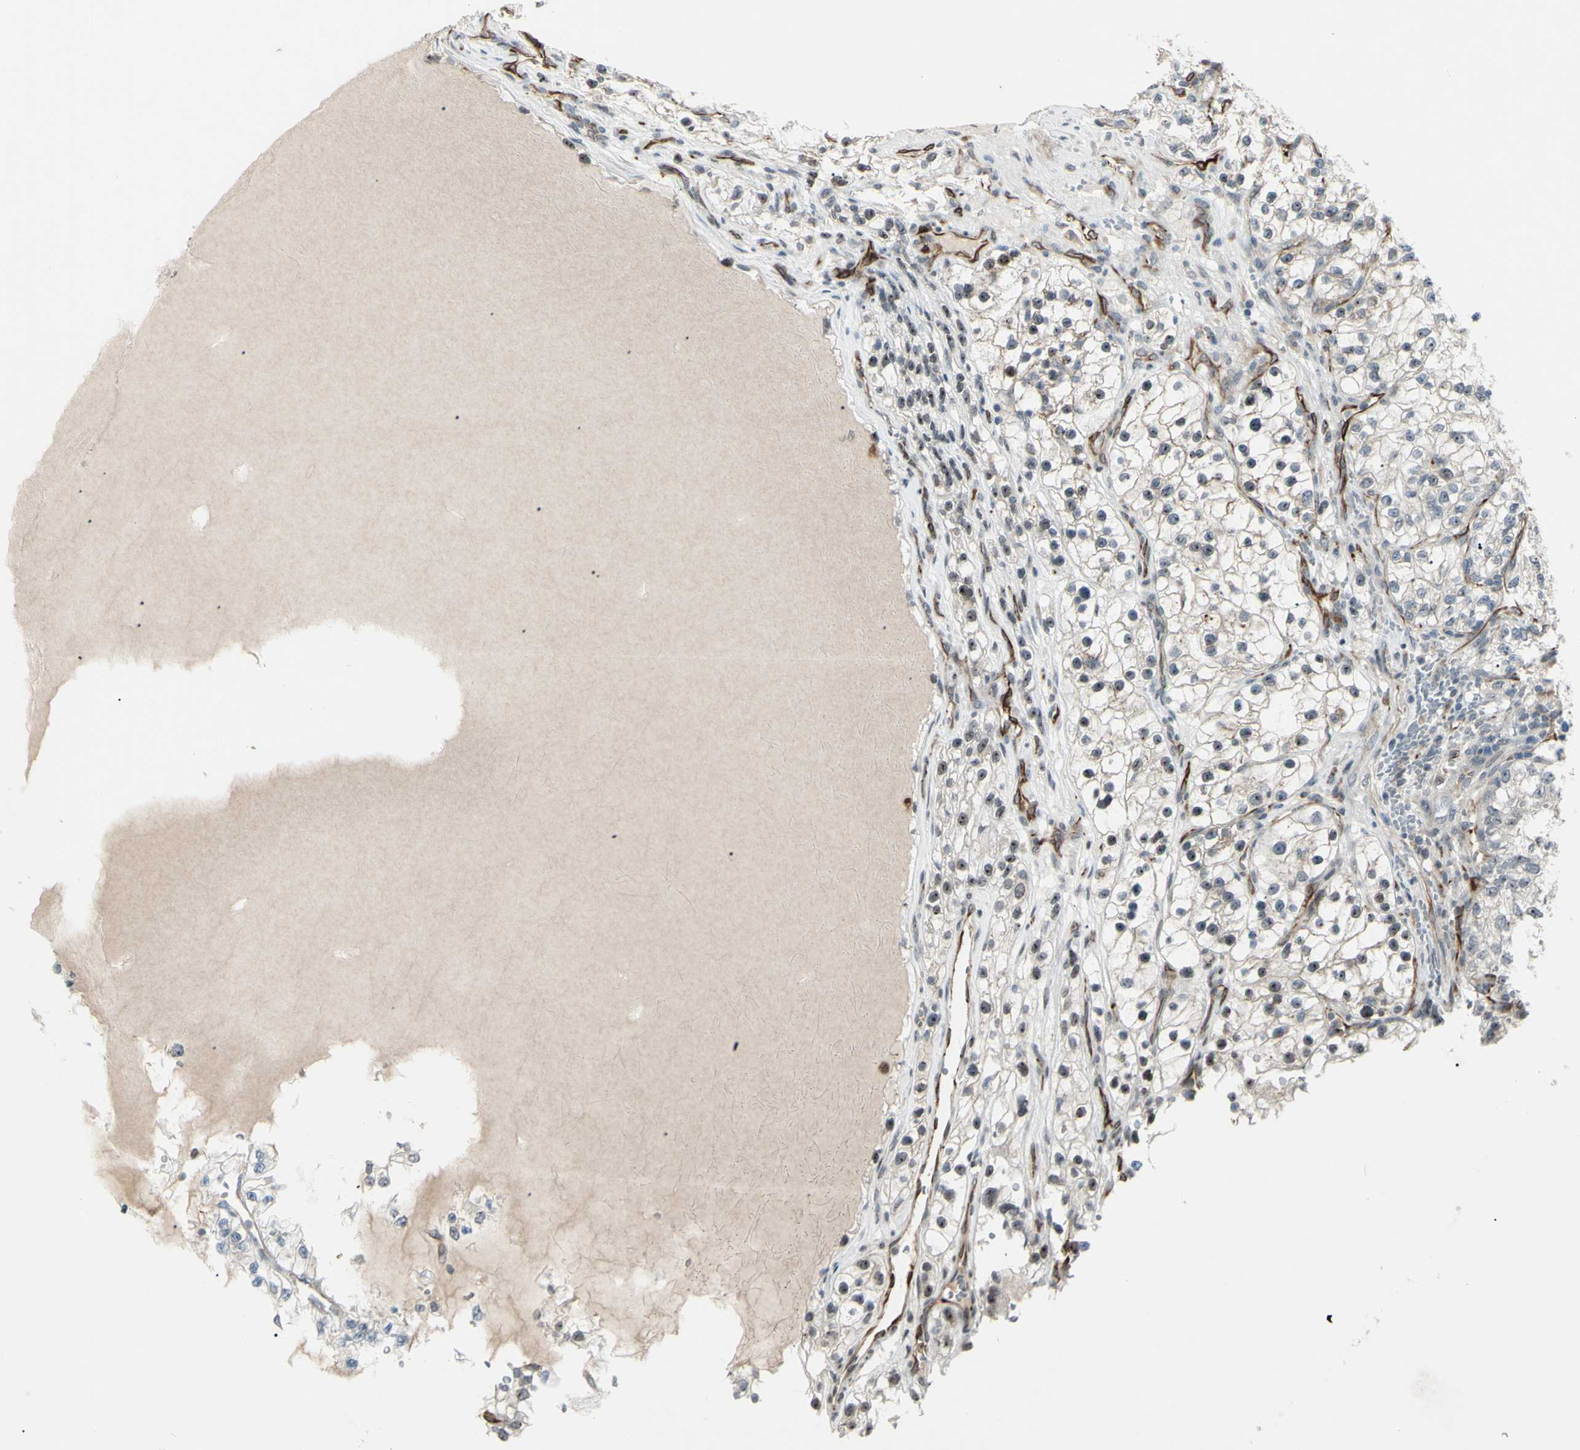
{"staining": {"intensity": "negative", "quantity": "none", "location": "none"}, "tissue": "renal cancer", "cell_type": "Tumor cells", "image_type": "cancer", "snomed": [{"axis": "morphology", "description": "Adenocarcinoma, NOS"}, {"axis": "topography", "description": "Kidney"}], "caption": "Renal cancer stained for a protein using immunohistochemistry reveals no expression tumor cells.", "gene": "FGFR2", "patient": {"sex": "female", "age": 57}}